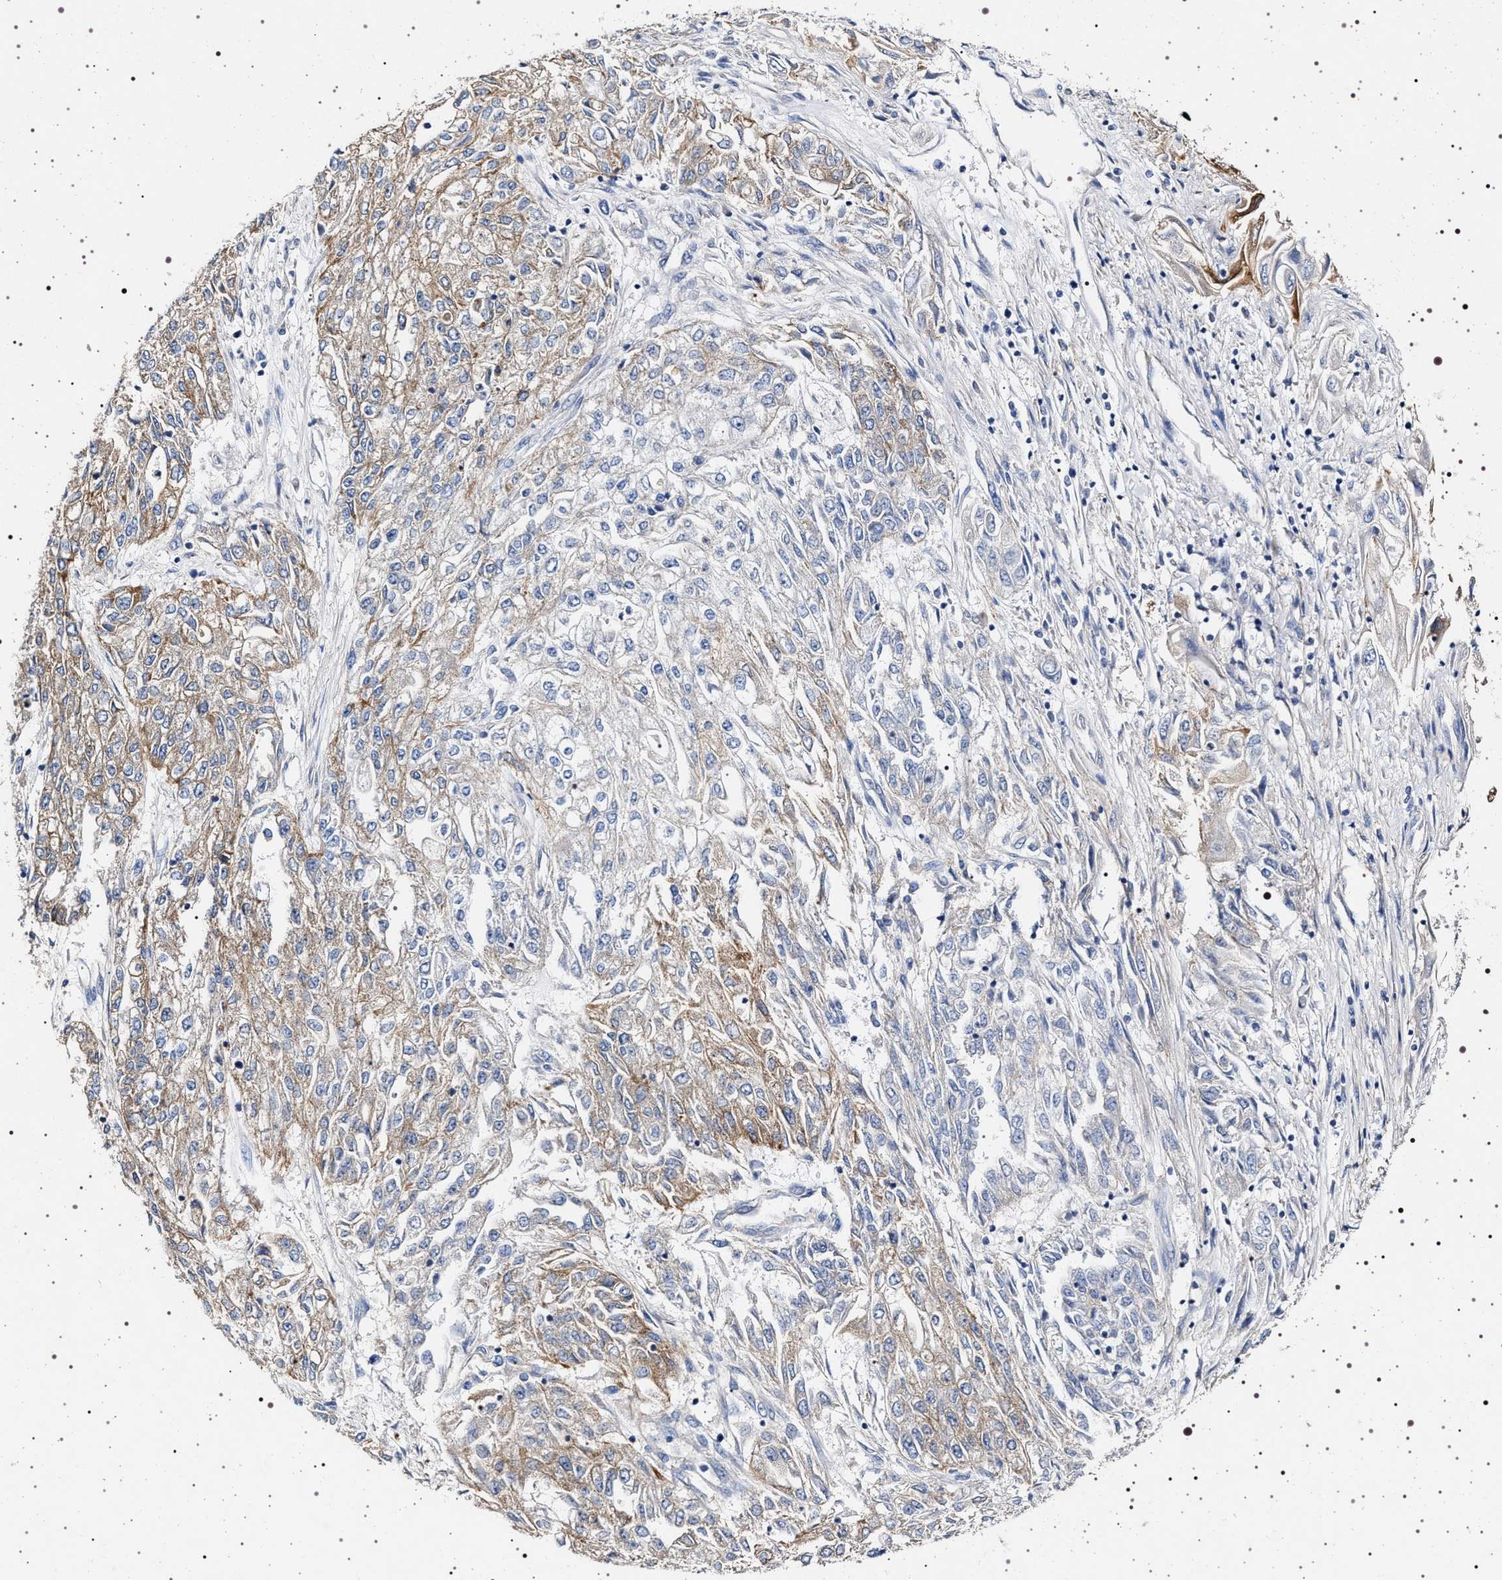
{"staining": {"intensity": "weak", "quantity": ">75%", "location": "cytoplasmic/membranous"}, "tissue": "endometrial cancer", "cell_type": "Tumor cells", "image_type": "cancer", "snomed": [{"axis": "morphology", "description": "Adenocarcinoma, NOS"}, {"axis": "topography", "description": "Endometrium"}], "caption": "DAB immunohistochemical staining of human endometrial cancer (adenocarcinoma) reveals weak cytoplasmic/membranous protein staining in about >75% of tumor cells. Immunohistochemistry stains the protein of interest in brown and the nuclei are stained blue.", "gene": "NAALADL2", "patient": {"sex": "female", "age": 49}}